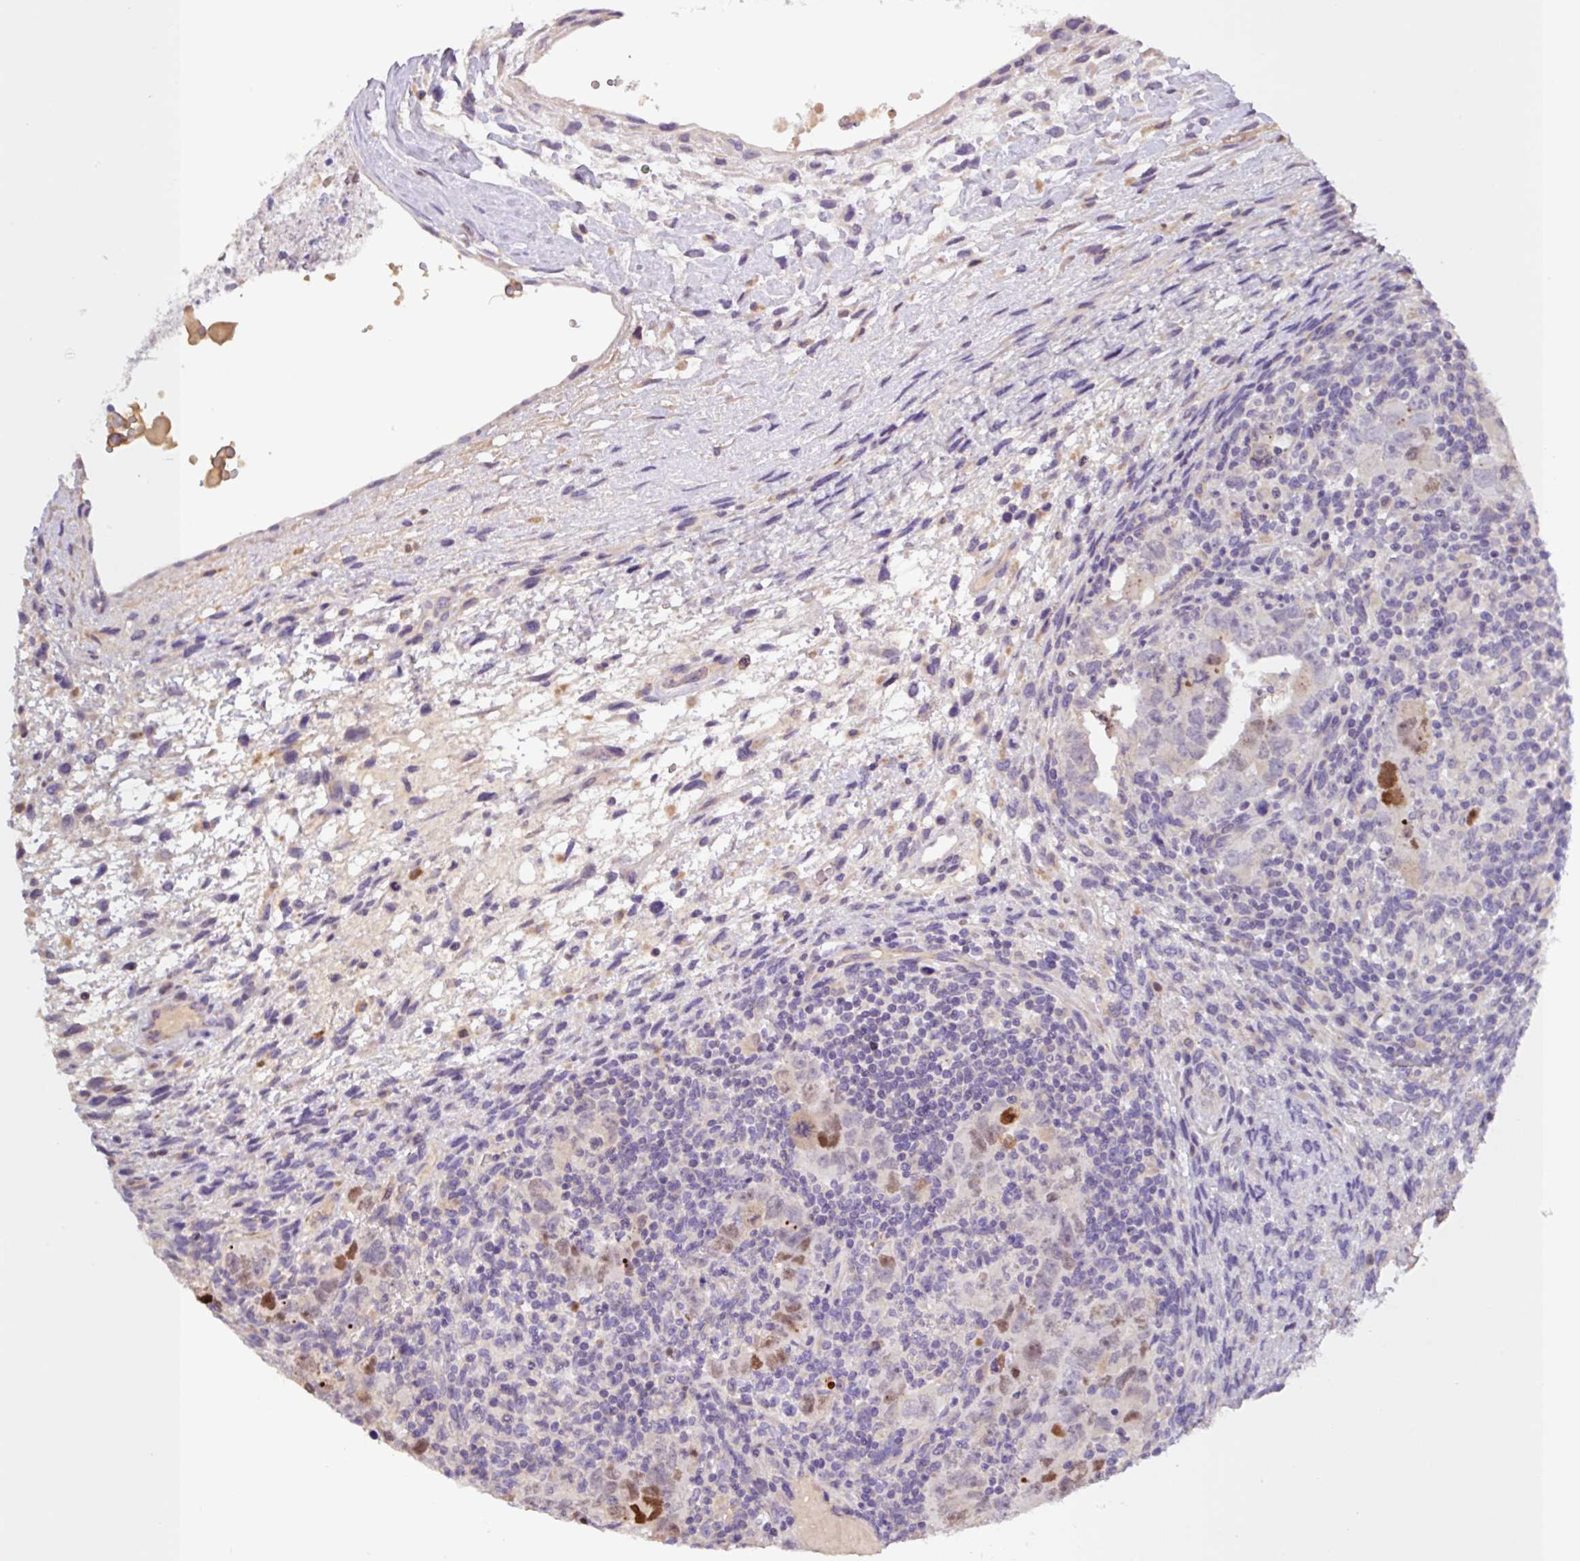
{"staining": {"intensity": "moderate", "quantity": "<25%", "location": "cytoplasmic/membranous,nuclear"}, "tissue": "testis cancer", "cell_type": "Tumor cells", "image_type": "cancer", "snomed": [{"axis": "morphology", "description": "Carcinoma, Embryonal, NOS"}, {"axis": "topography", "description": "Testis"}], "caption": "Immunohistochemistry (IHC) (DAB (3,3'-diaminobenzidine)) staining of human testis cancer demonstrates moderate cytoplasmic/membranous and nuclear protein positivity in about <25% of tumor cells. (IHC, brightfield microscopy, high magnification).", "gene": "SFTPB", "patient": {"sex": "male", "age": 24}}